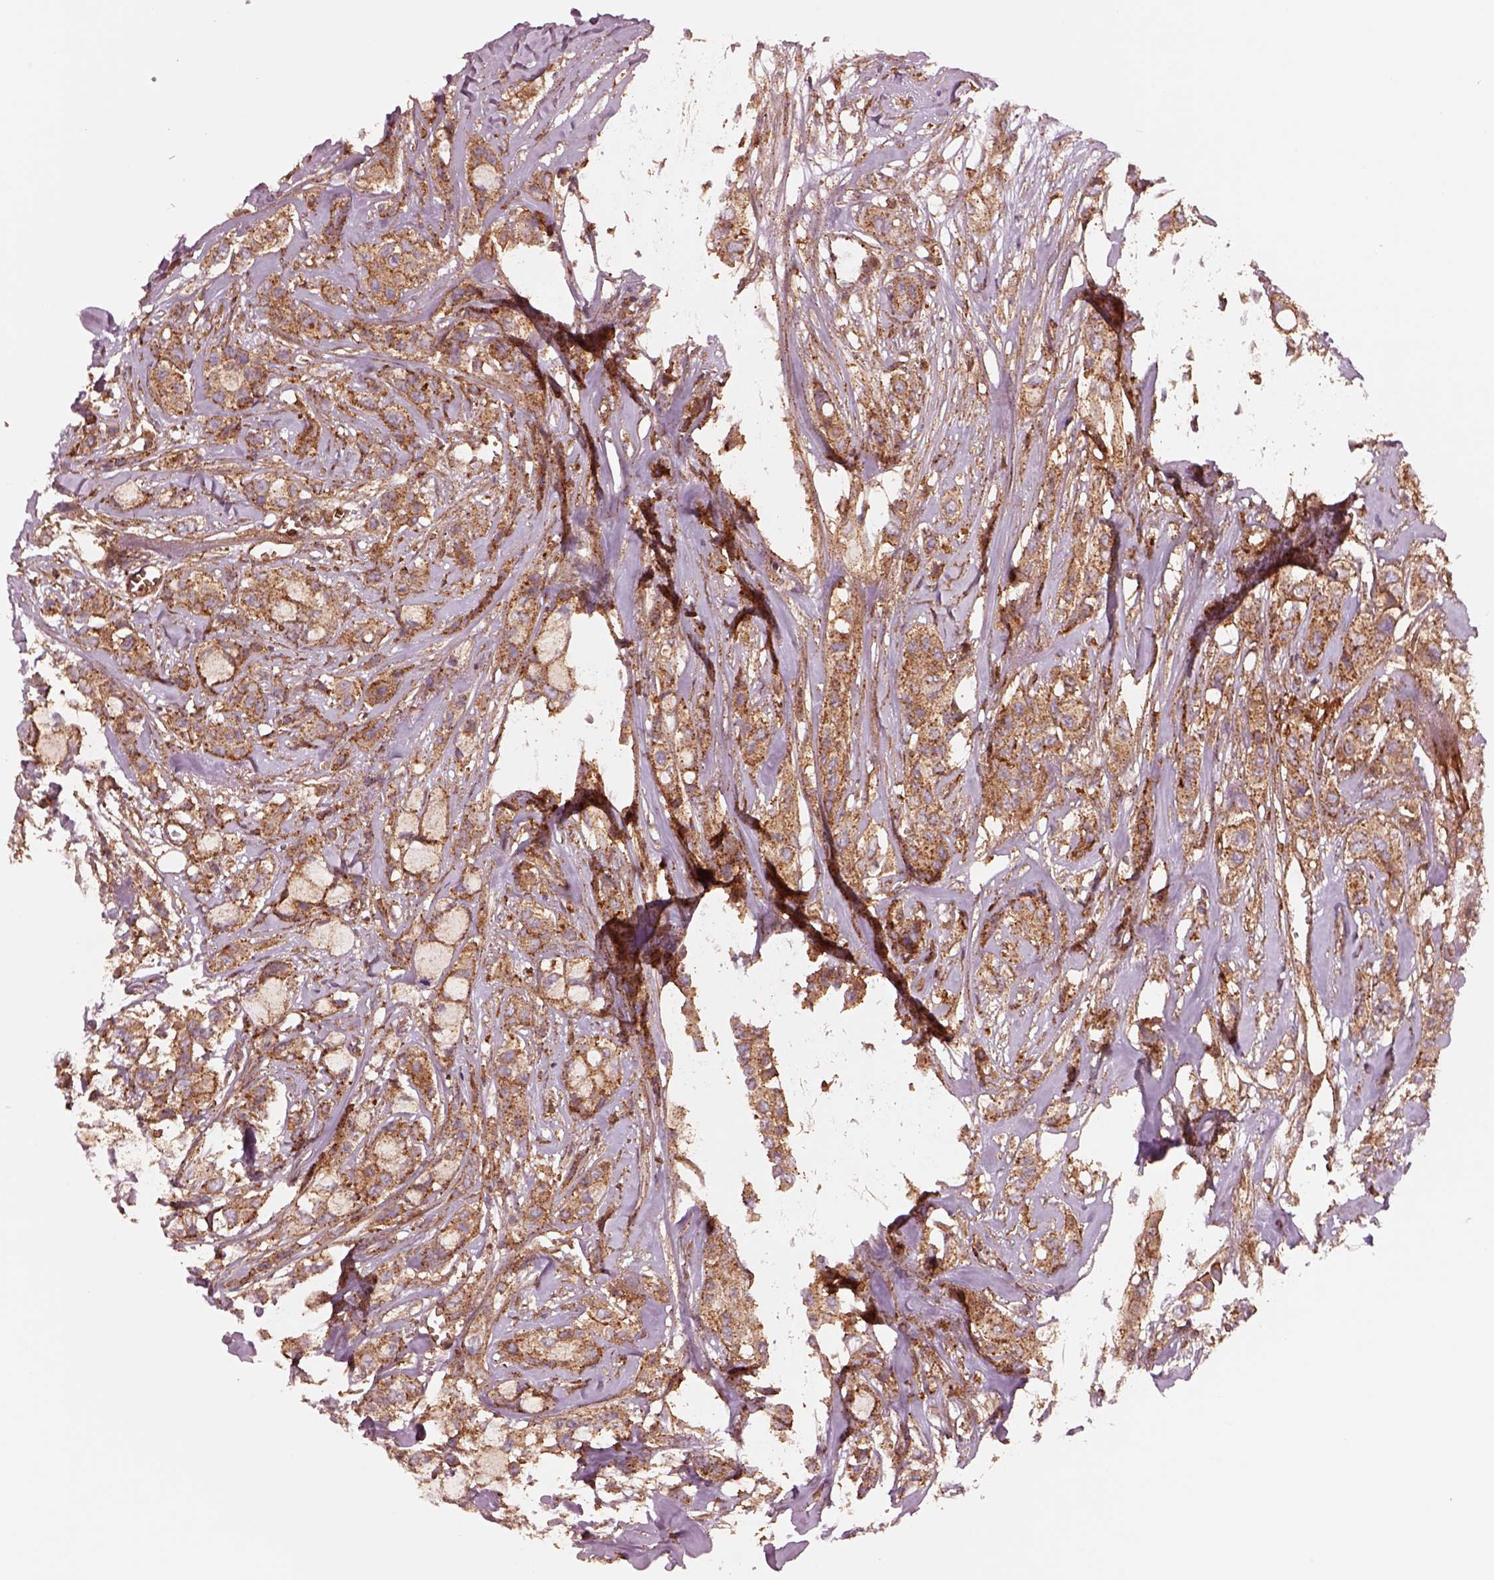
{"staining": {"intensity": "moderate", "quantity": ">75%", "location": "cytoplasmic/membranous"}, "tissue": "breast cancer", "cell_type": "Tumor cells", "image_type": "cancer", "snomed": [{"axis": "morphology", "description": "Duct carcinoma"}, {"axis": "topography", "description": "Breast"}], "caption": "Approximately >75% of tumor cells in human breast cancer (intraductal carcinoma) display moderate cytoplasmic/membranous protein staining as visualized by brown immunohistochemical staining.", "gene": "WASHC2A", "patient": {"sex": "female", "age": 85}}